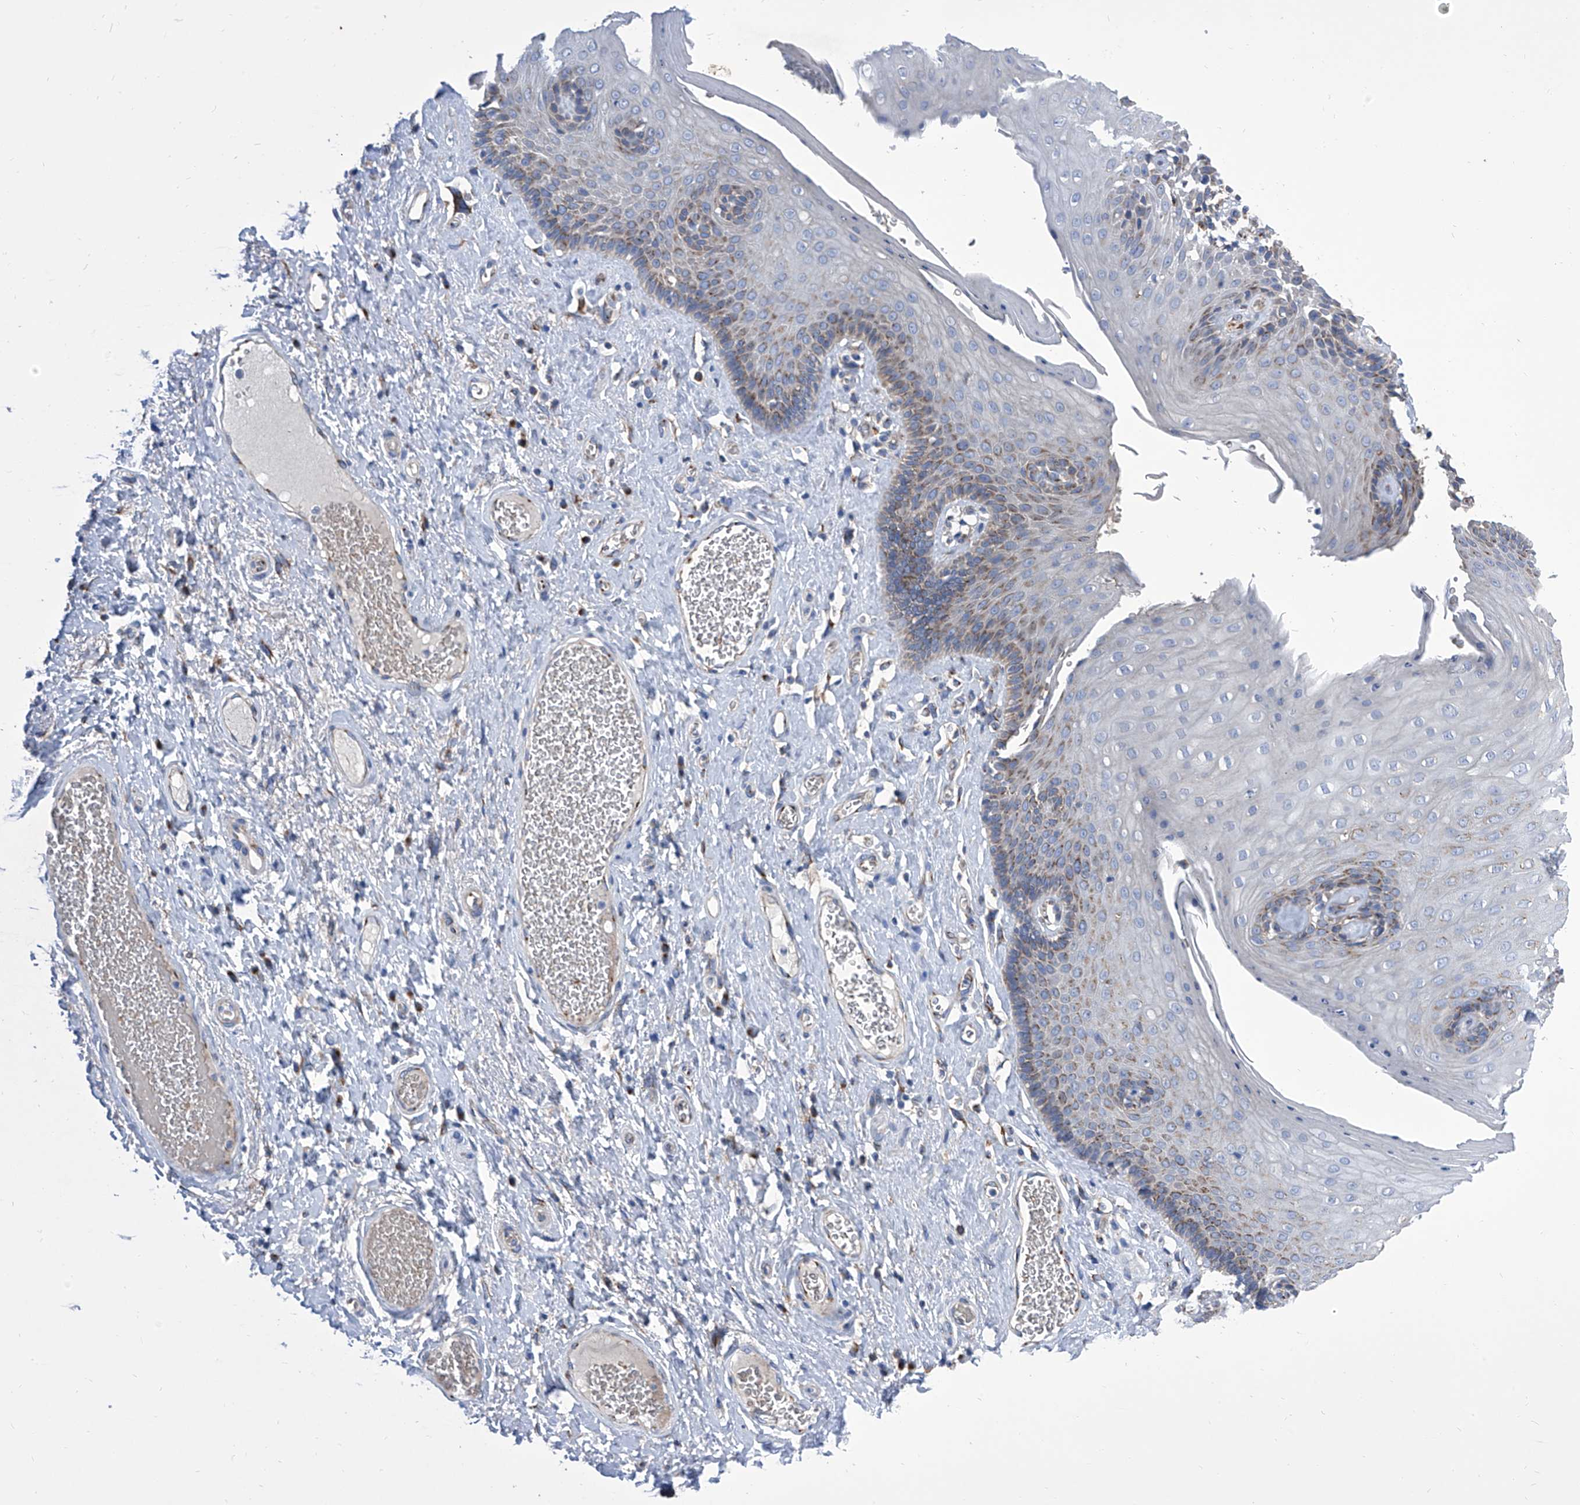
{"staining": {"intensity": "moderate", "quantity": "25%-75%", "location": "cytoplasmic/membranous"}, "tissue": "skin", "cell_type": "Epidermal cells", "image_type": "normal", "snomed": [{"axis": "morphology", "description": "Normal tissue, NOS"}, {"axis": "topography", "description": "Anal"}], "caption": "Skin was stained to show a protein in brown. There is medium levels of moderate cytoplasmic/membranous positivity in about 25%-75% of epidermal cells. (DAB (3,3'-diaminobenzidine) IHC, brown staining for protein, blue staining for nuclei).", "gene": "TJAP1", "patient": {"sex": "male", "age": 69}}